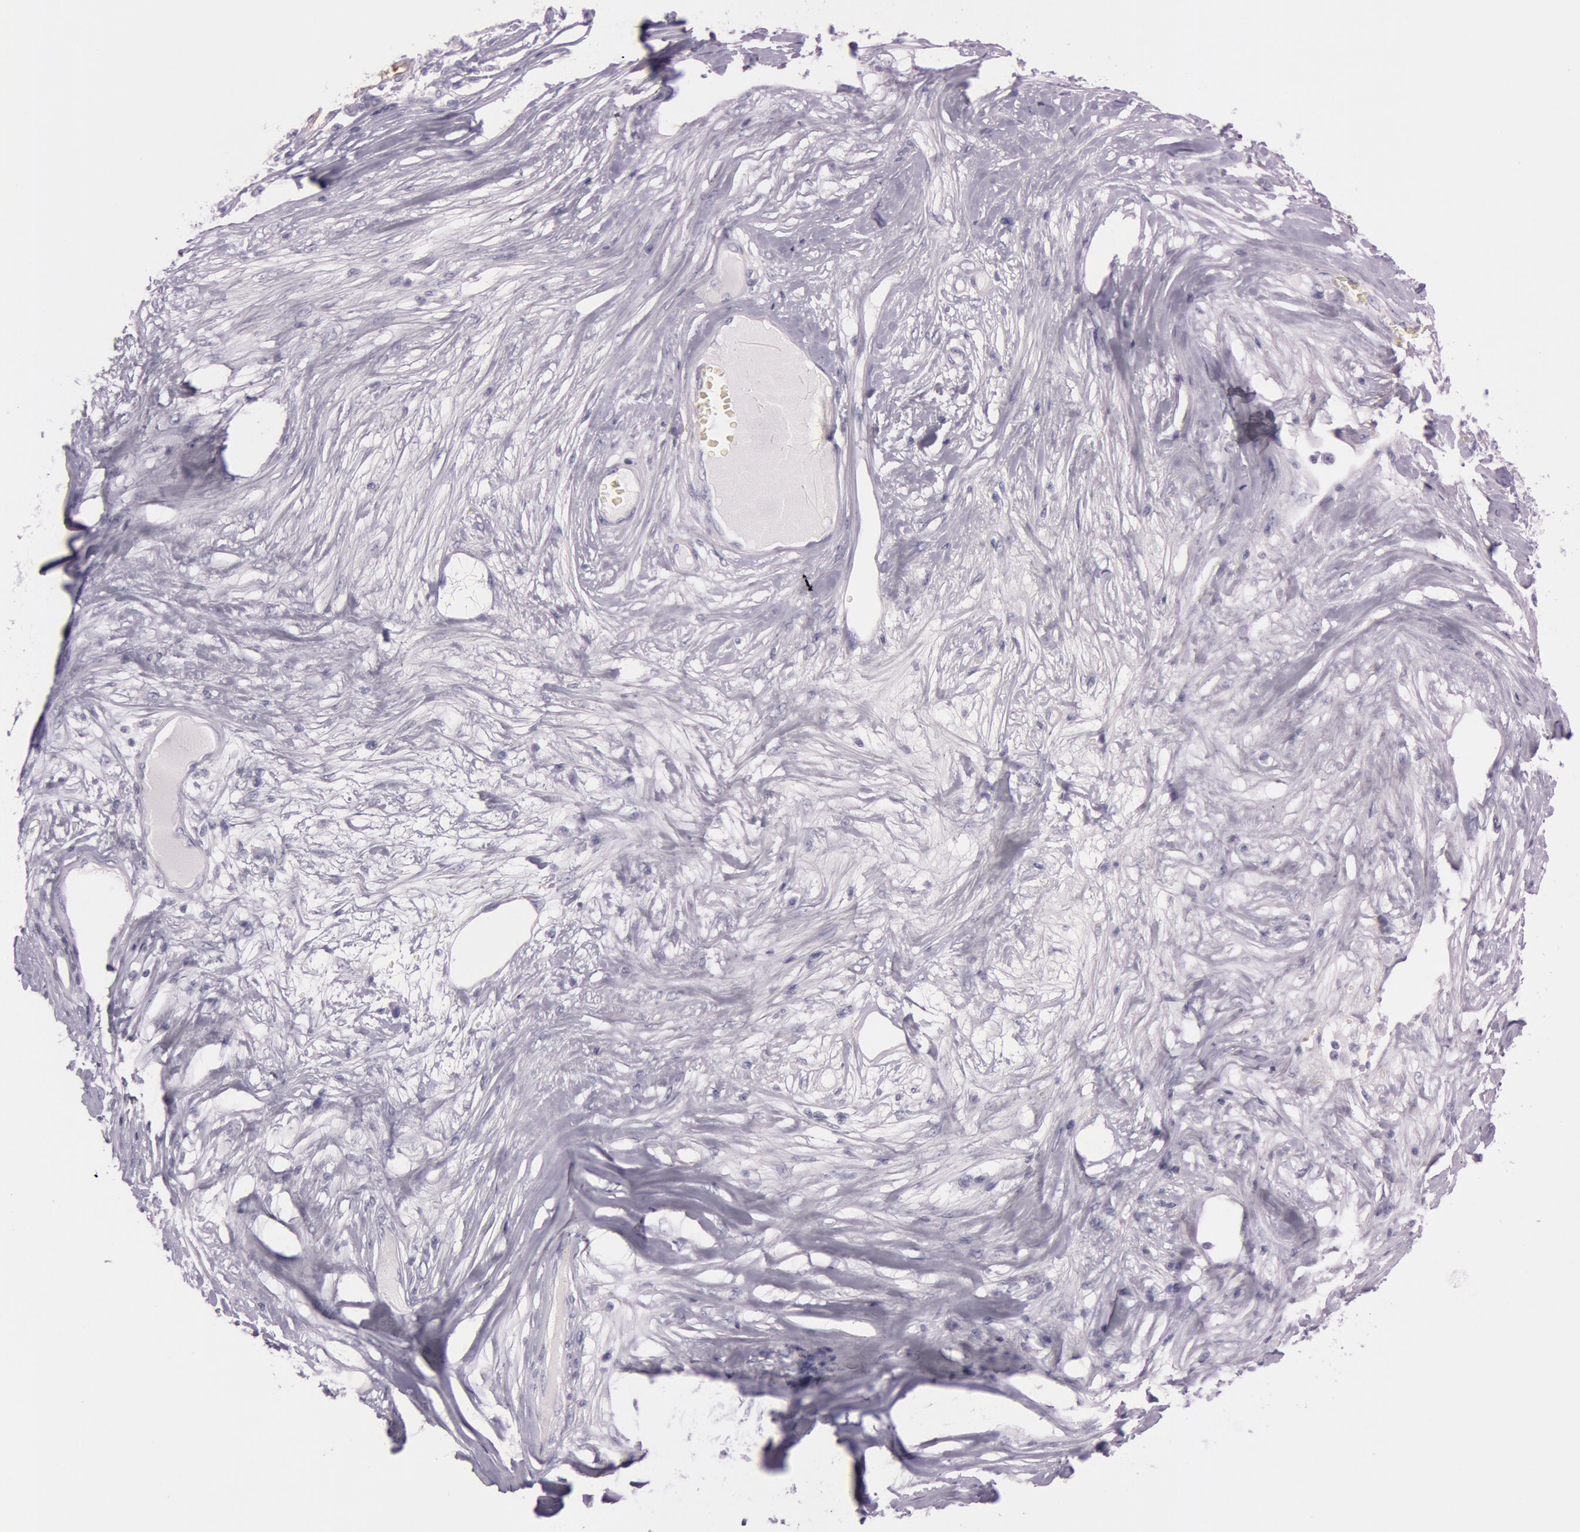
{"staining": {"intensity": "negative", "quantity": "none", "location": "none"}, "tissue": "melanoma", "cell_type": "Tumor cells", "image_type": "cancer", "snomed": [{"axis": "morphology", "description": "Malignant melanoma, NOS"}, {"axis": "topography", "description": "Skin"}], "caption": "There is no significant staining in tumor cells of malignant melanoma. (DAB immunohistochemistry (IHC) with hematoxylin counter stain).", "gene": "FOLH1", "patient": {"sex": "female", "age": 77}}